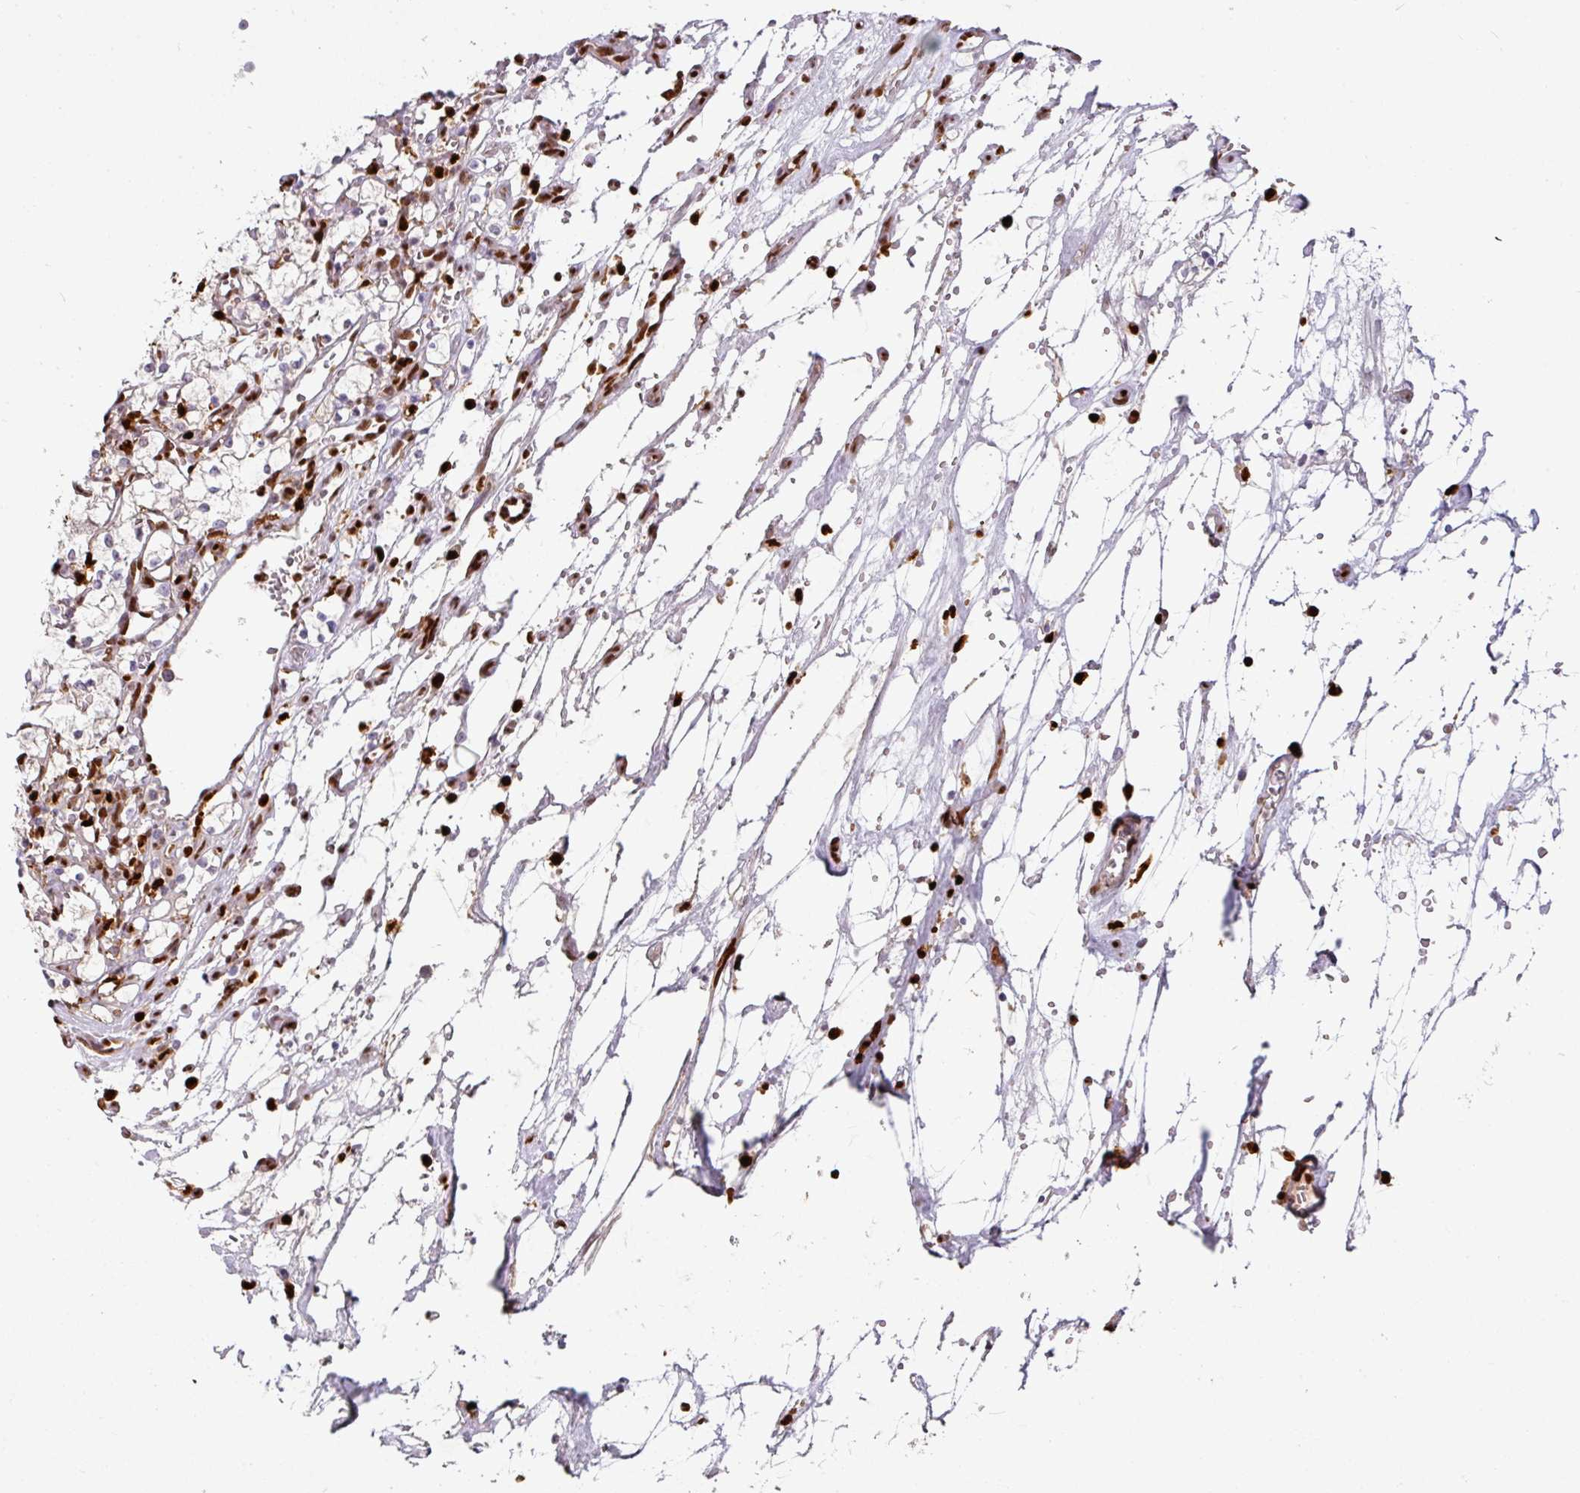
{"staining": {"intensity": "negative", "quantity": "none", "location": "none"}, "tissue": "renal cancer", "cell_type": "Tumor cells", "image_type": "cancer", "snomed": [{"axis": "morphology", "description": "Adenocarcinoma, NOS"}, {"axis": "topography", "description": "Kidney"}], "caption": "DAB (3,3'-diaminobenzidine) immunohistochemical staining of human renal cancer (adenocarcinoma) reveals no significant positivity in tumor cells. (Immunohistochemistry (ihc), brightfield microscopy, high magnification).", "gene": "SAMHD1", "patient": {"sex": "female", "age": 69}}